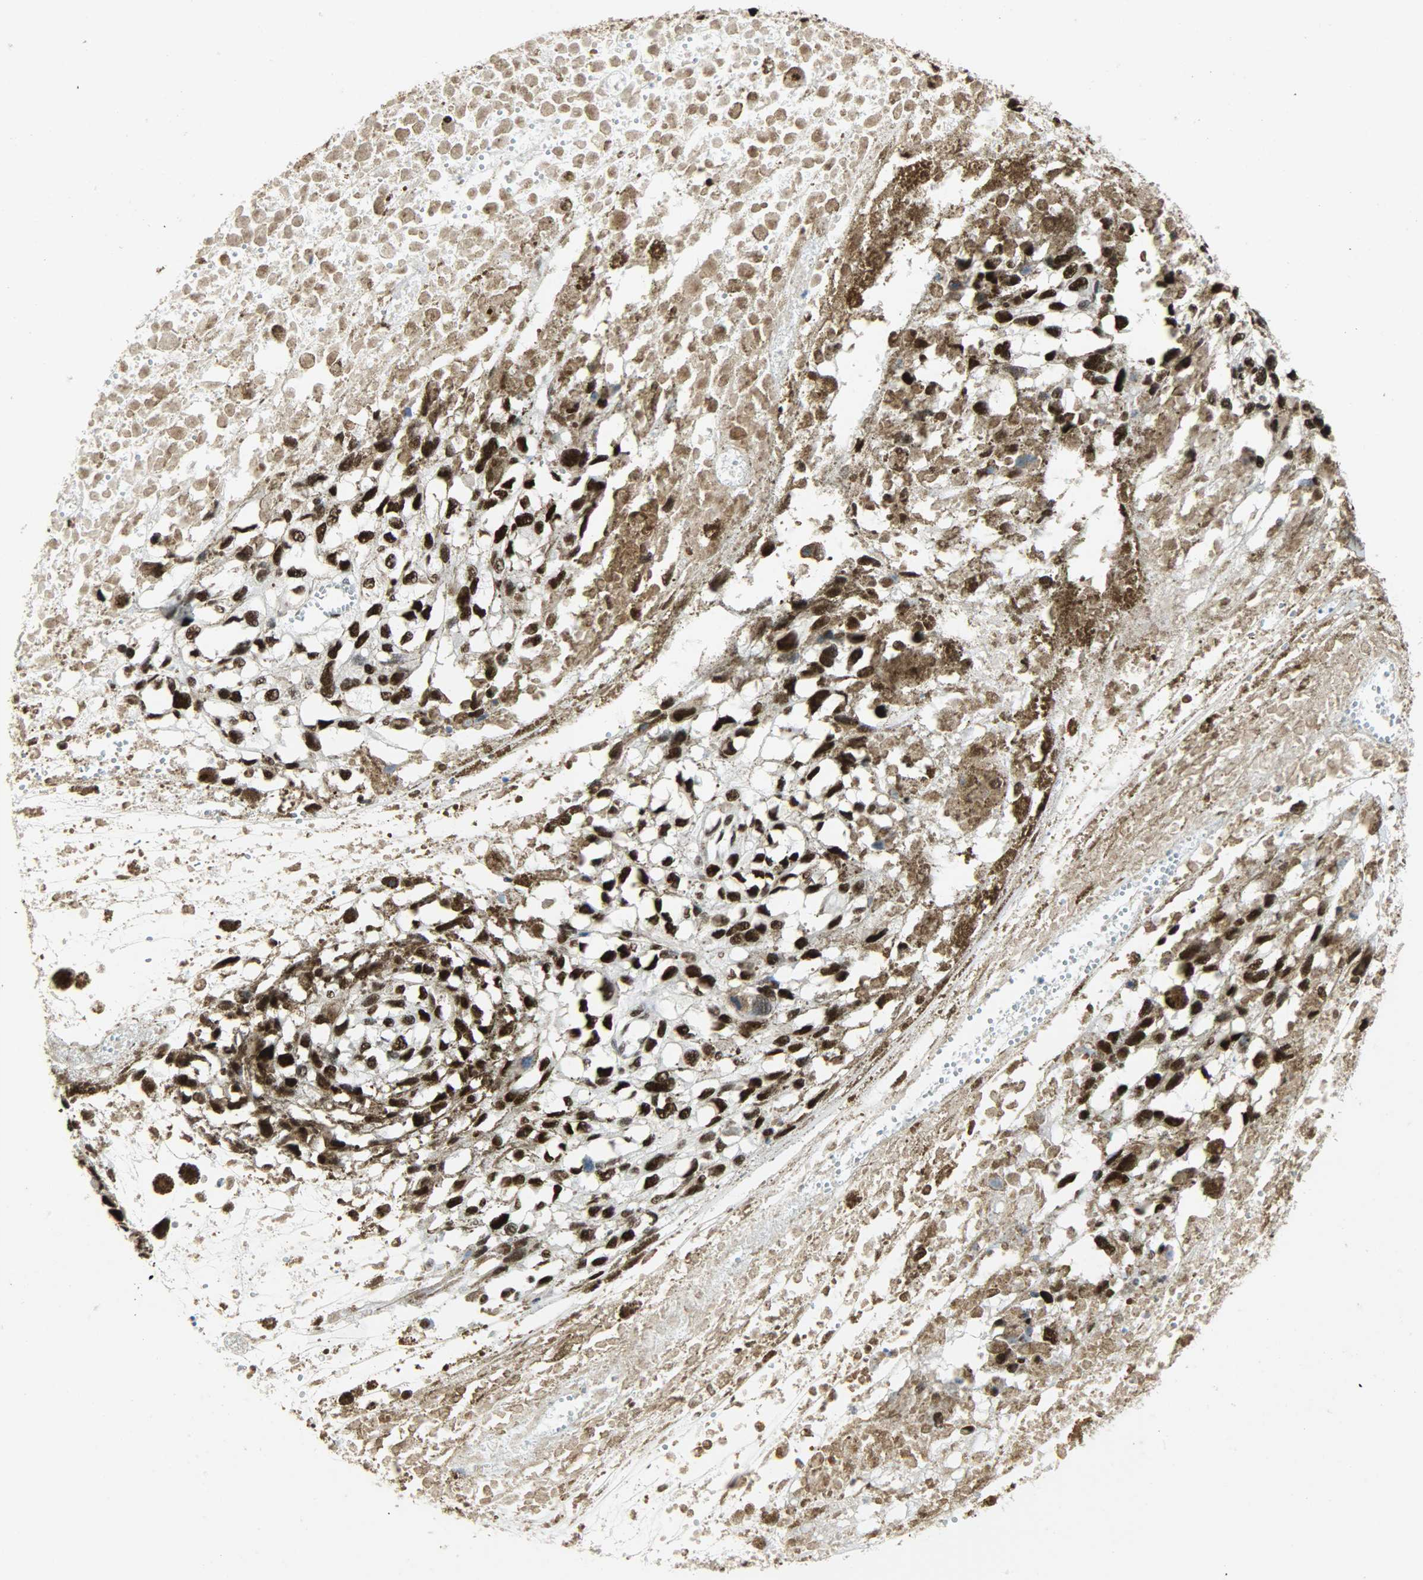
{"staining": {"intensity": "strong", "quantity": ">75%", "location": "nuclear"}, "tissue": "melanoma", "cell_type": "Tumor cells", "image_type": "cancer", "snomed": [{"axis": "morphology", "description": "Malignant melanoma, Metastatic site"}, {"axis": "topography", "description": "Lymph node"}], "caption": "The histopathology image reveals immunohistochemical staining of melanoma. There is strong nuclear positivity is present in approximately >75% of tumor cells.", "gene": "SSB", "patient": {"sex": "male", "age": 59}}